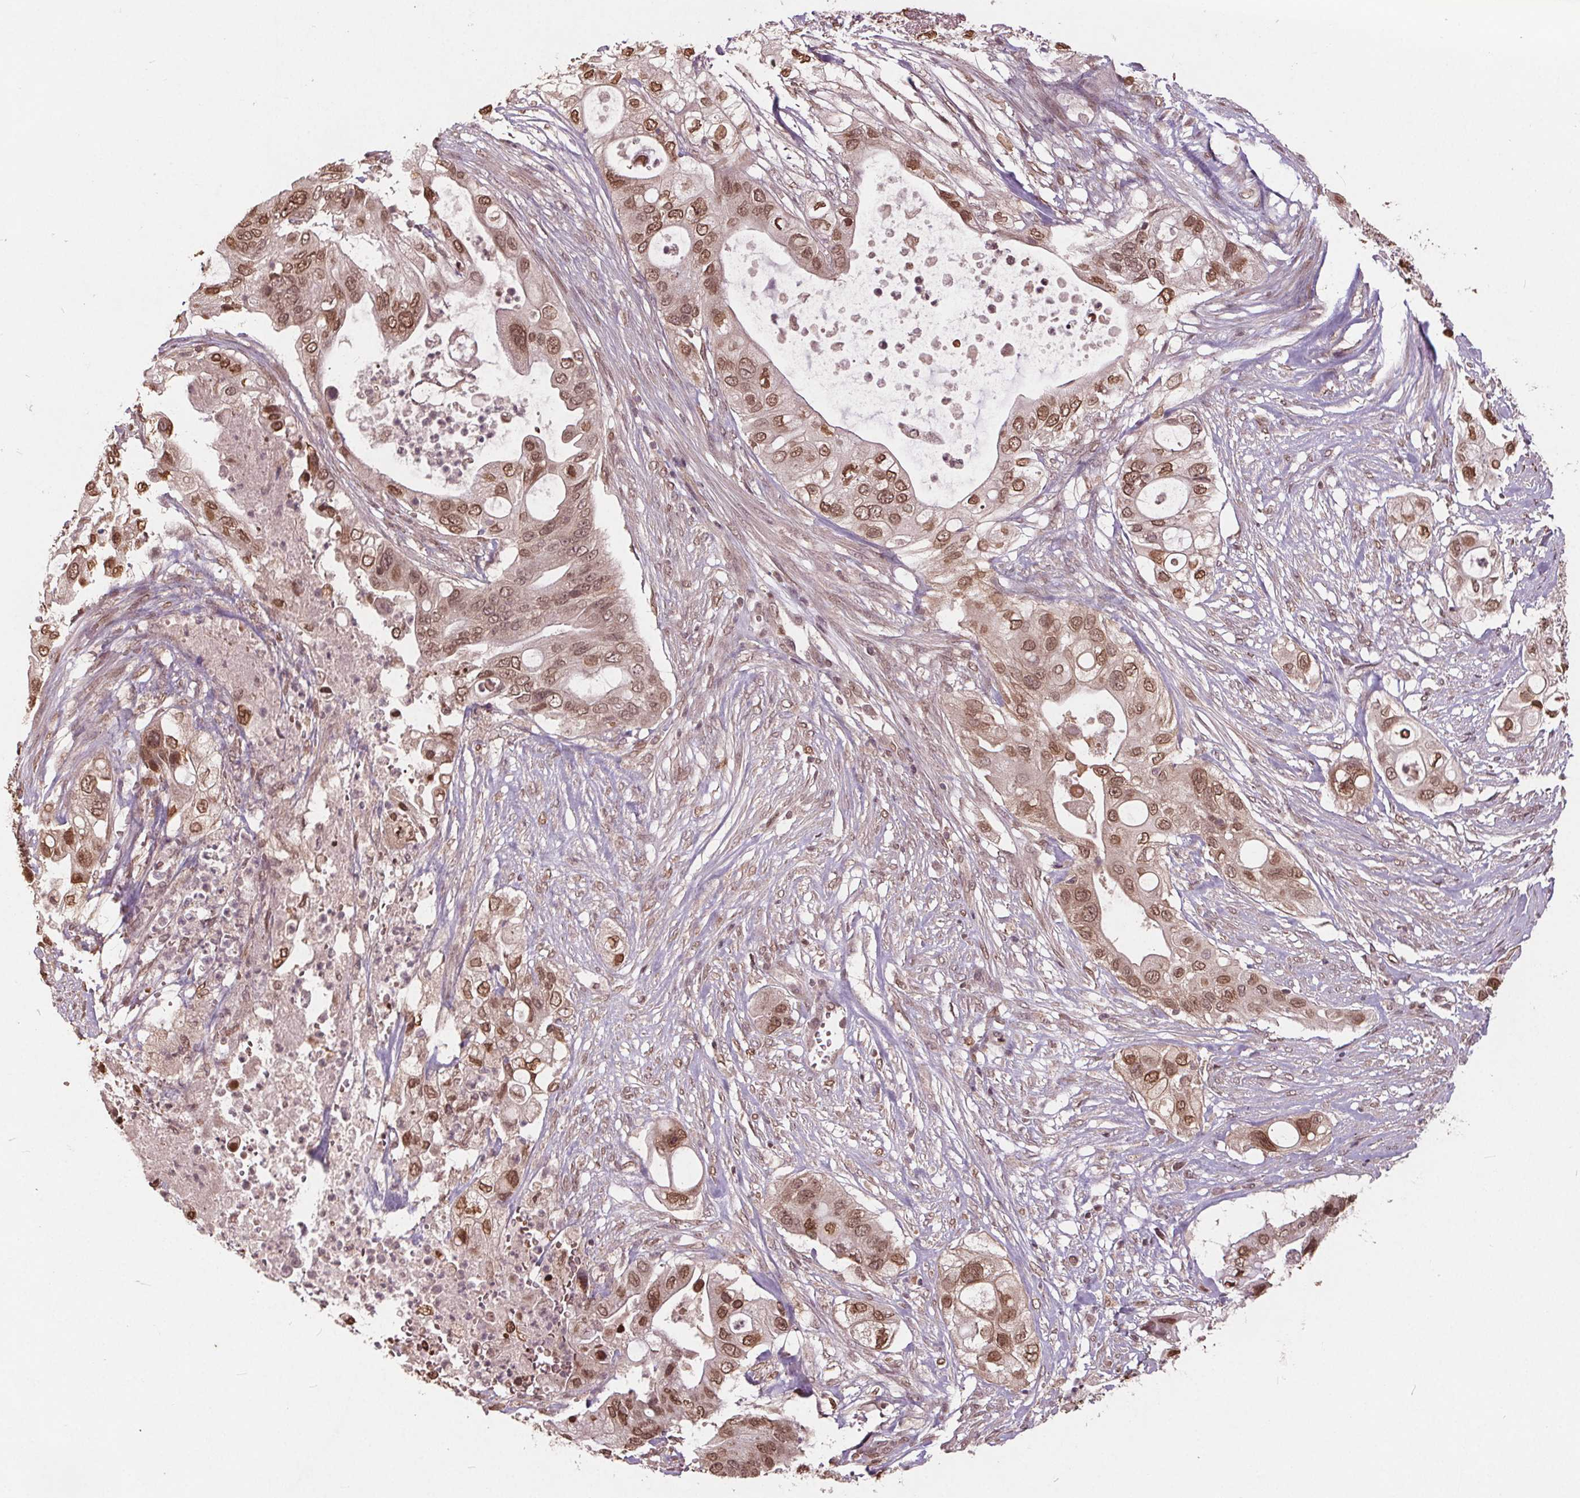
{"staining": {"intensity": "moderate", "quantity": ">75%", "location": "nuclear"}, "tissue": "pancreatic cancer", "cell_type": "Tumor cells", "image_type": "cancer", "snomed": [{"axis": "morphology", "description": "Adenocarcinoma, NOS"}, {"axis": "topography", "description": "Pancreas"}], "caption": "Adenocarcinoma (pancreatic) stained with DAB immunohistochemistry exhibits medium levels of moderate nuclear positivity in about >75% of tumor cells.", "gene": "HIF1AN", "patient": {"sex": "female", "age": 72}}